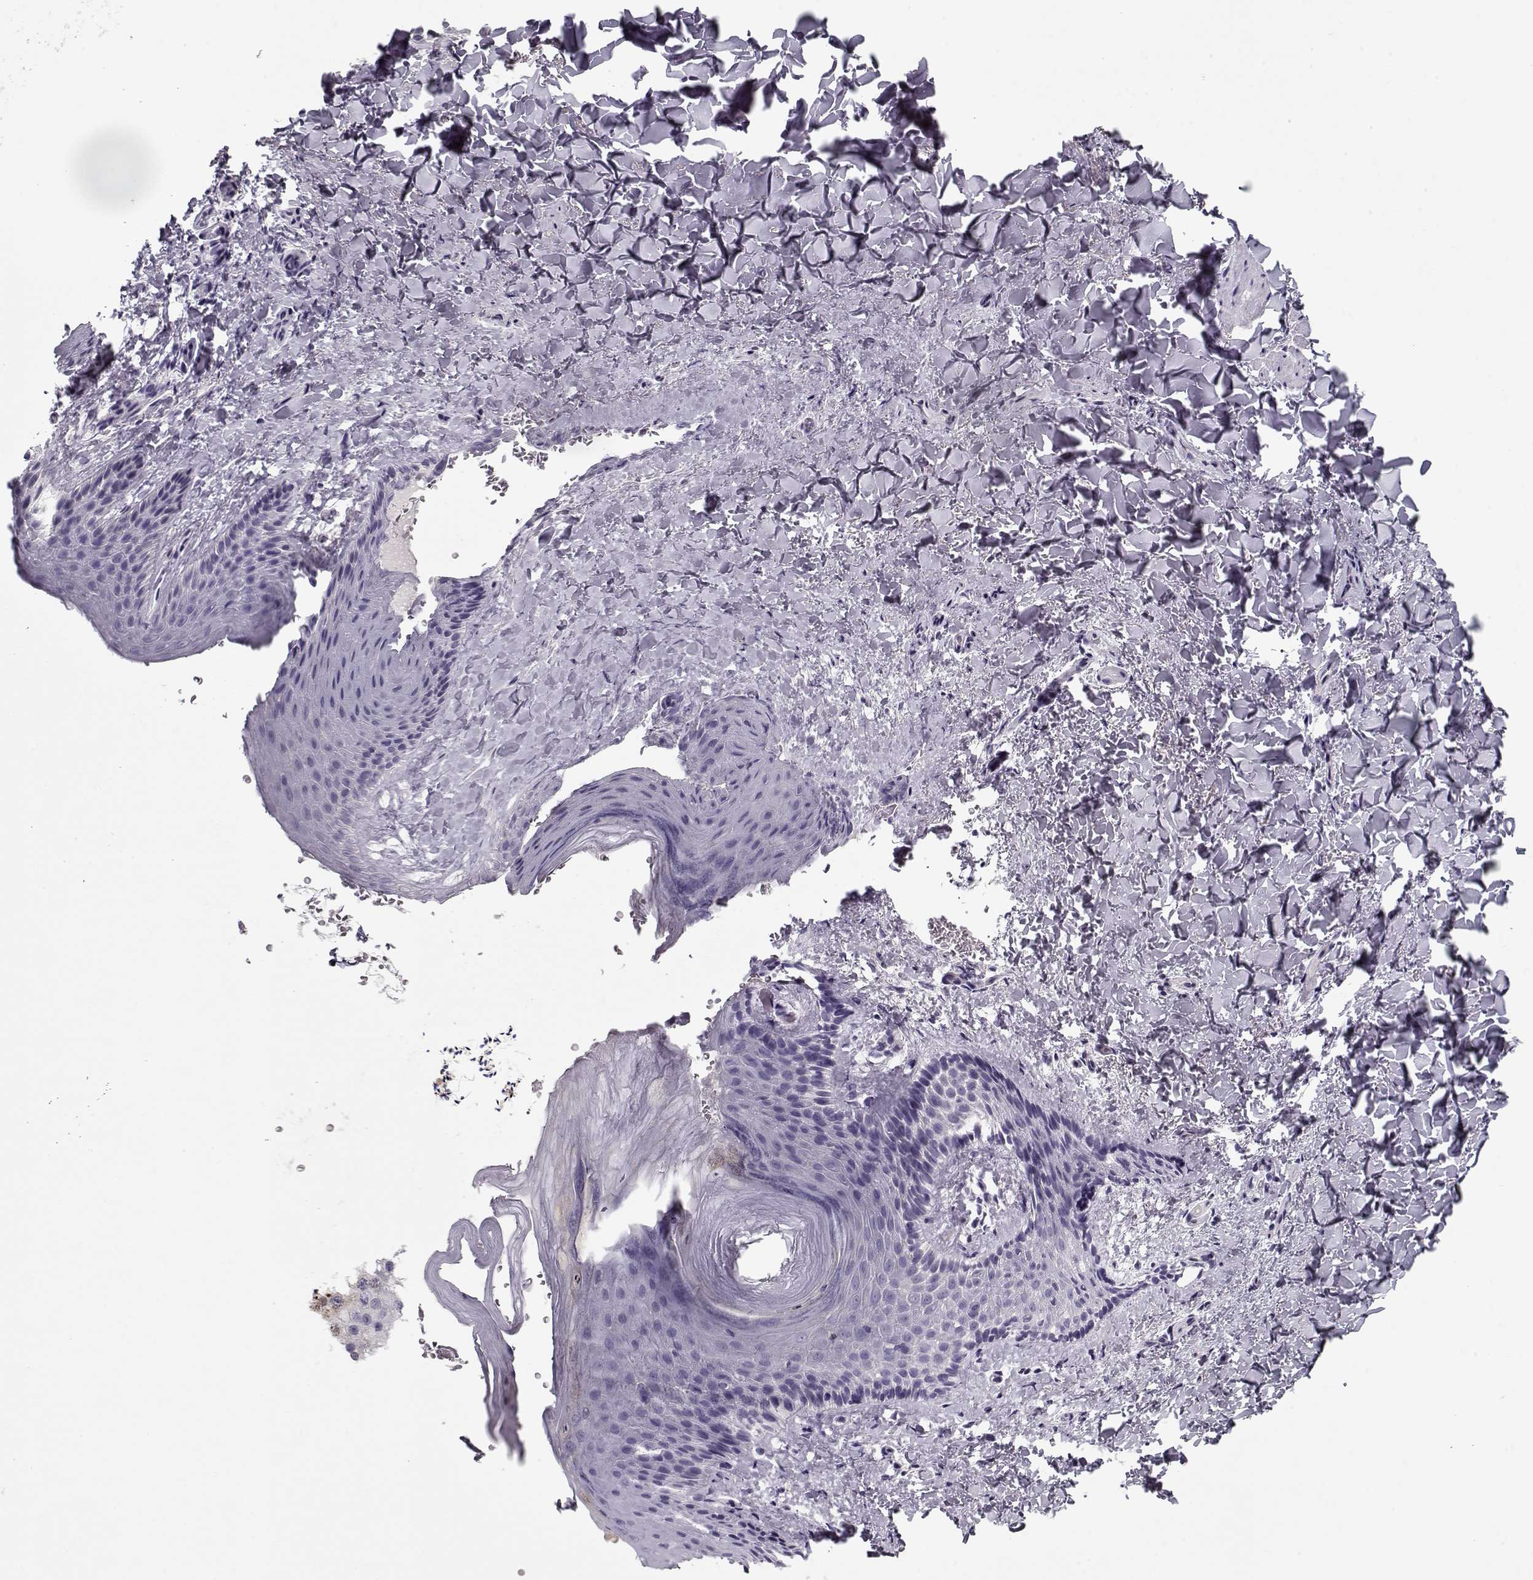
{"staining": {"intensity": "negative", "quantity": "none", "location": "none"}, "tissue": "skin", "cell_type": "Epidermal cells", "image_type": "normal", "snomed": [{"axis": "morphology", "description": "Normal tissue, NOS"}, {"axis": "topography", "description": "Anal"}], "caption": "The histopathology image shows no significant staining in epidermal cells of skin. Nuclei are stained in blue.", "gene": "CCDC136", "patient": {"sex": "male", "age": 36}}